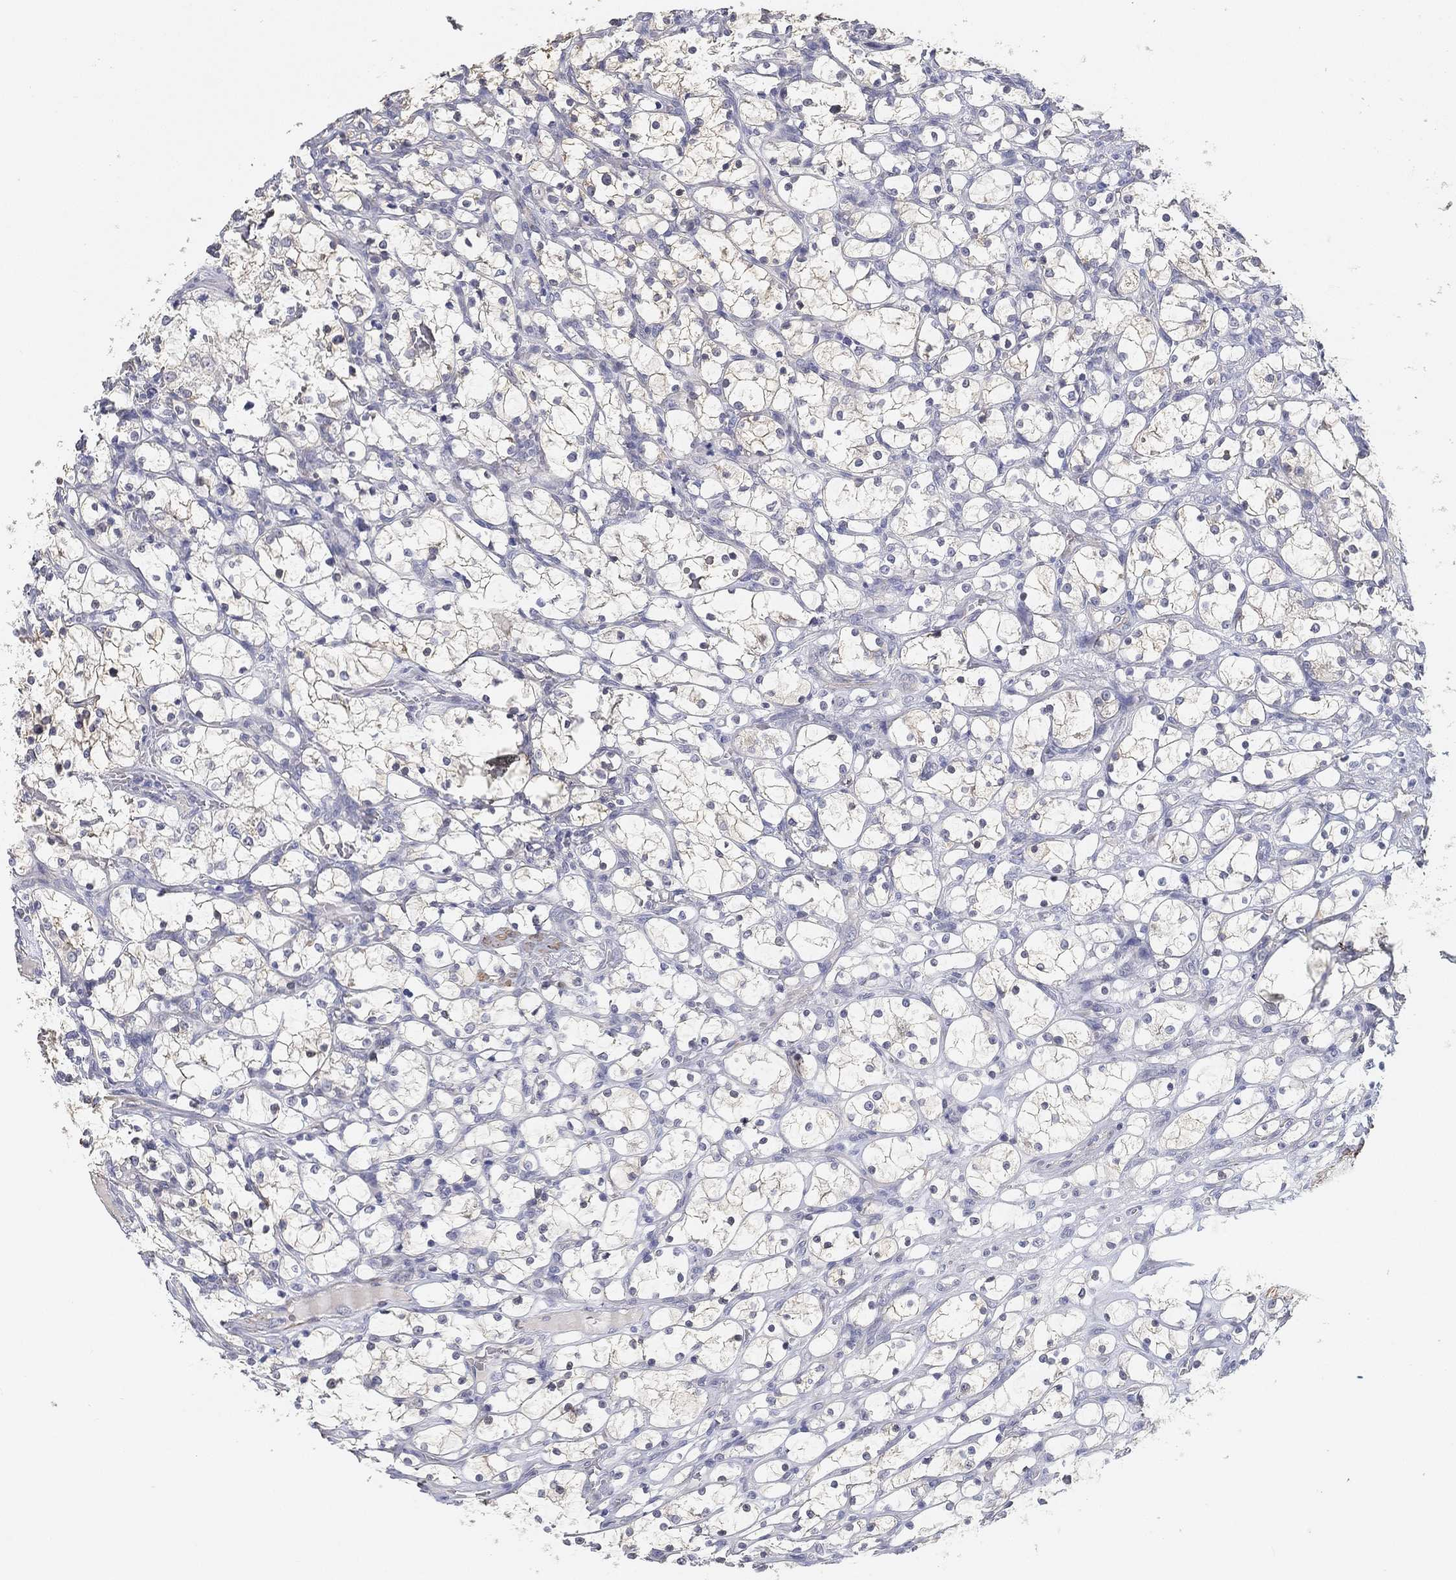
{"staining": {"intensity": "negative", "quantity": "none", "location": "none"}, "tissue": "renal cancer", "cell_type": "Tumor cells", "image_type": "cancer", "snomed": [{"axis": "morphology", "description": "Adenocarcinoma, NOS"}, {"axis": "topography", "description": "Kidney"}], "caption": "There is no significant positivity in tumor cells of renal cancer (adenocarcinoma). (DAB immunohistochemistry (IHC) visualized using brightfield microscopy, high magnification).", "gene": "GPR61", "patient": {"sex": "female", "age": 69}}